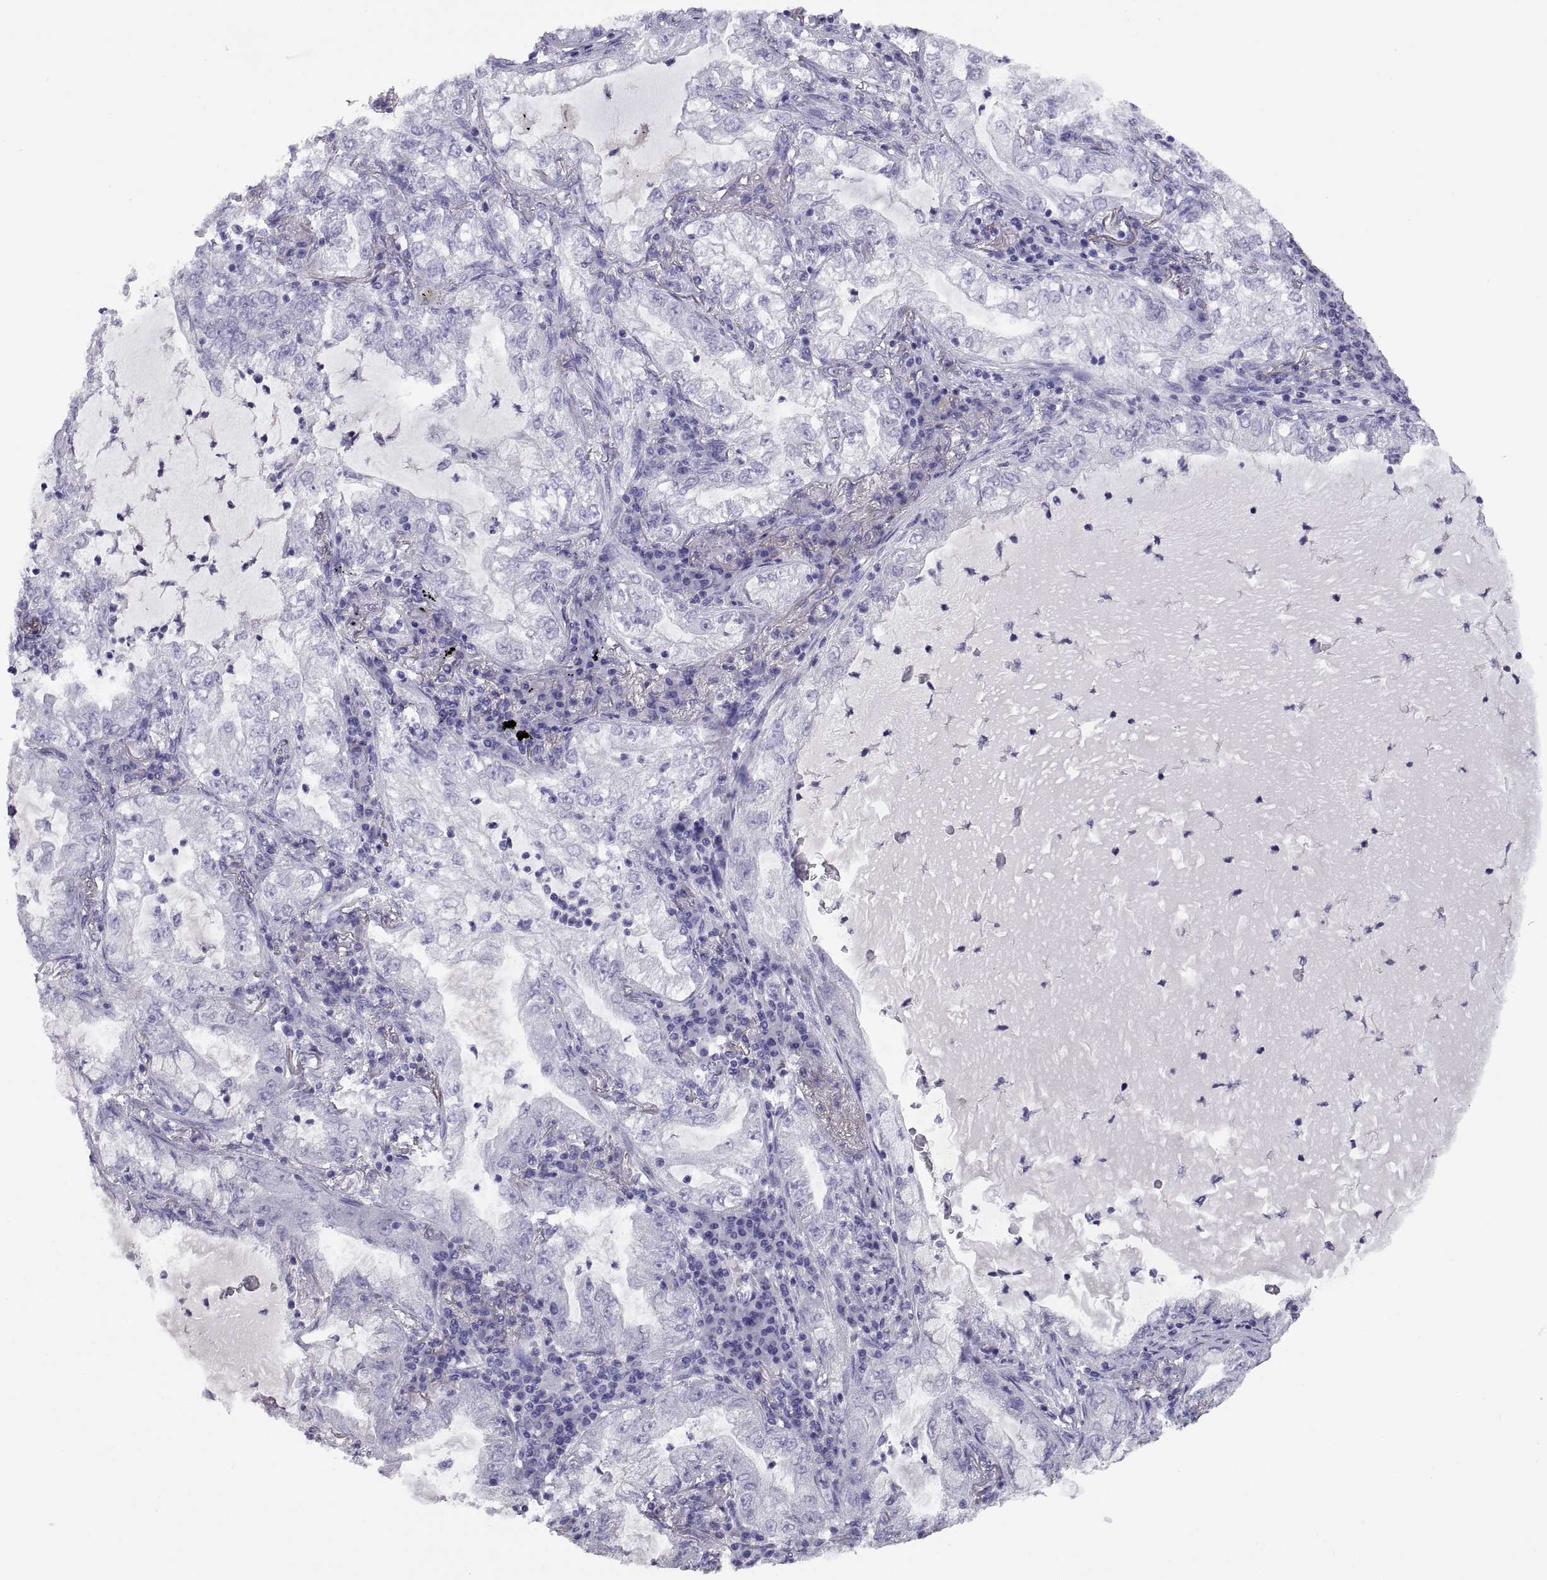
{"staining": {"intensity": "negative", "quantity": "none", "location": "none"}, "tissue": "lung cancer", "cell_type": "Tumor cells", "image_type": "cancer", "snomed": [{"axis": "morphology", "description": "Adenocarcinoma, NOS"}, {"axis": "topography", "description": "Lung"}], "caption": "DAB immunohistochemical staining of human adenocarcinoma (lung) shows no significant expression in tumor cells. (DAB immunohistochemistry with hematoxylin counter stain).", "gene": "RGS20", "patient": {"sex": "female", "age": 73}}